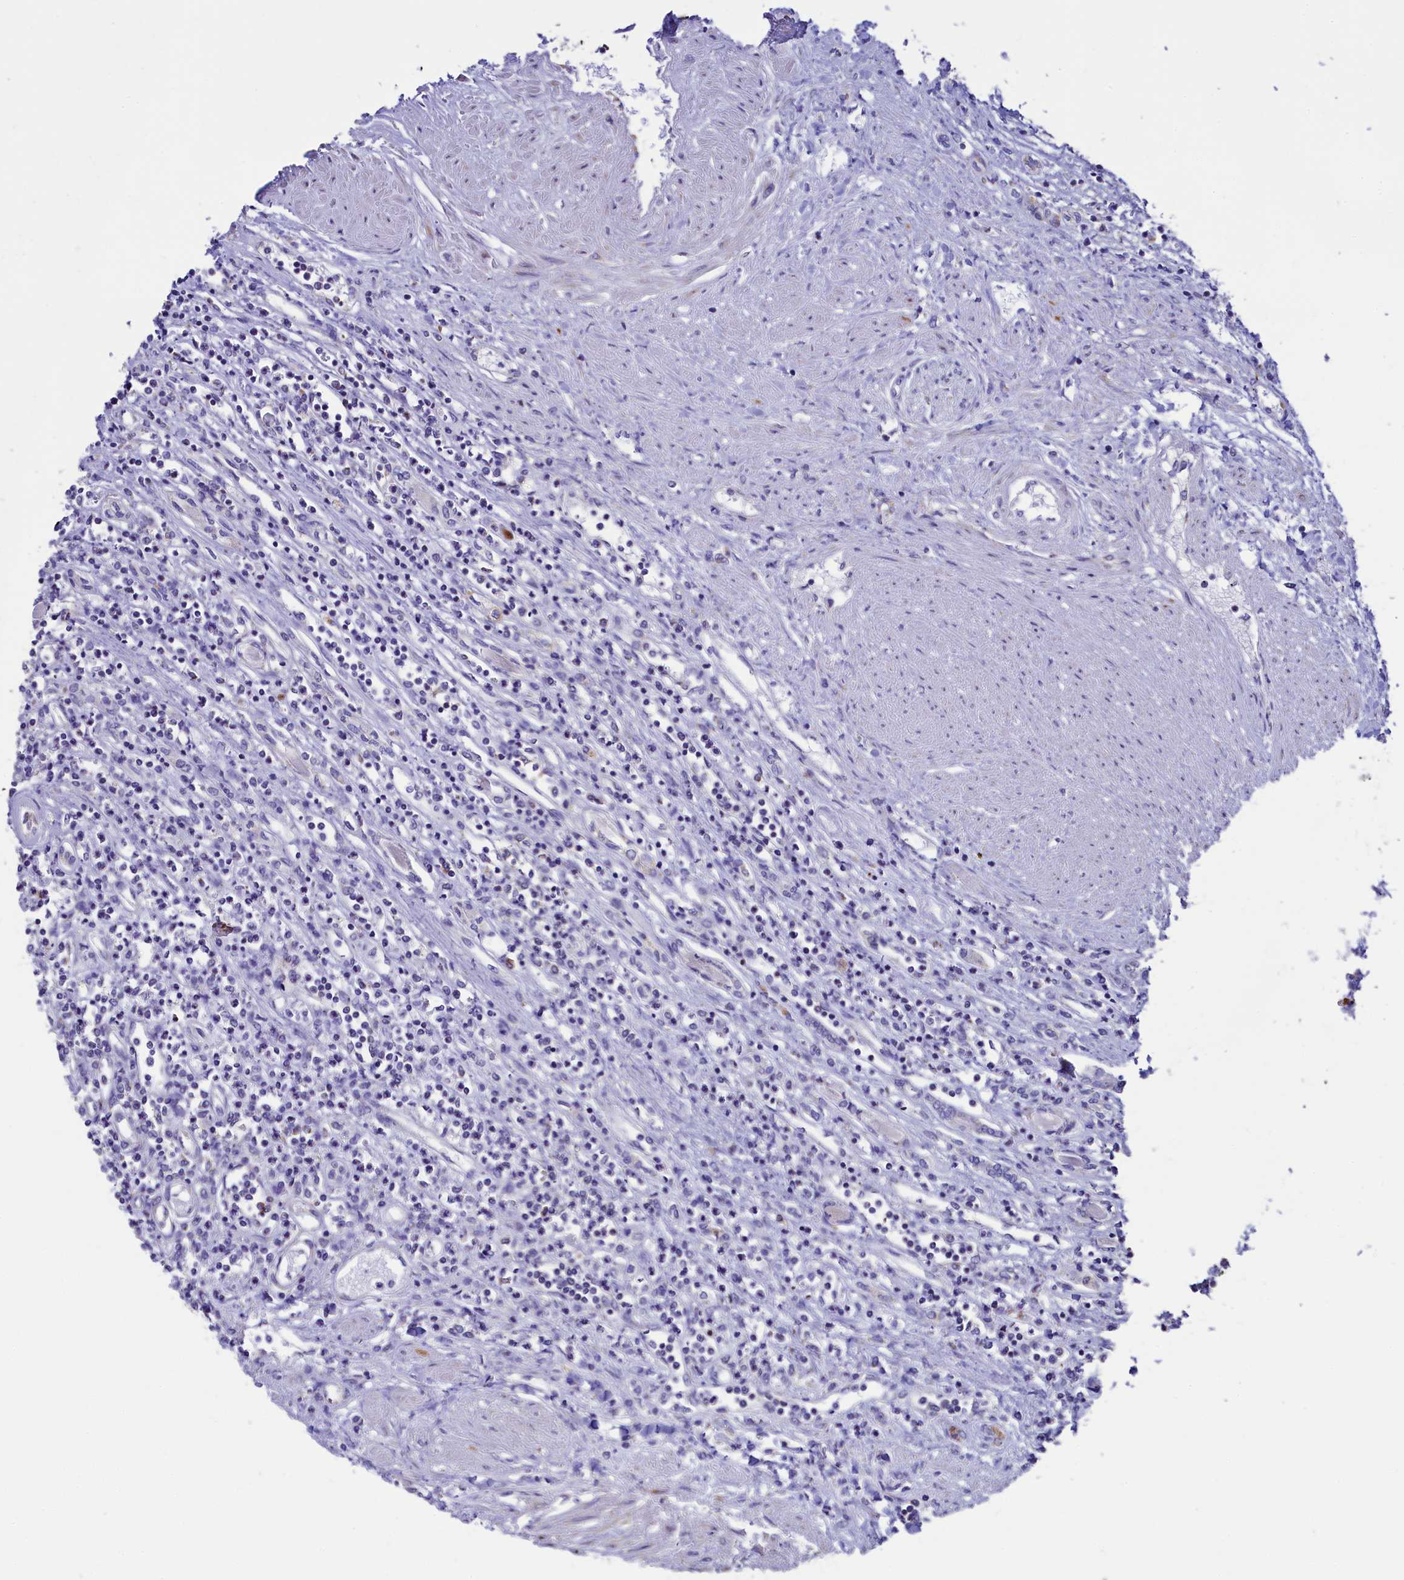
{"staining": {"intensity": "negative", "quantity": "none", "location": "none"}, "tissue": "renal cancer", "cell_type": "Tumor cells", "image_type": "cancer", "snomed": [{"axis": "morphology", "description": "Adenocarcinoma, NOS"}, {"axis": "topography", "description": "Kidney"}], "caption": "A high-resolution photomicrograph shows immunohistochemistry (IHC) staining of adenocarcinoma (renal), which reveals no significant positivity in tumor cells.", "gene": "IDH3A", "patient": {"sex": "male", "age": 59}}